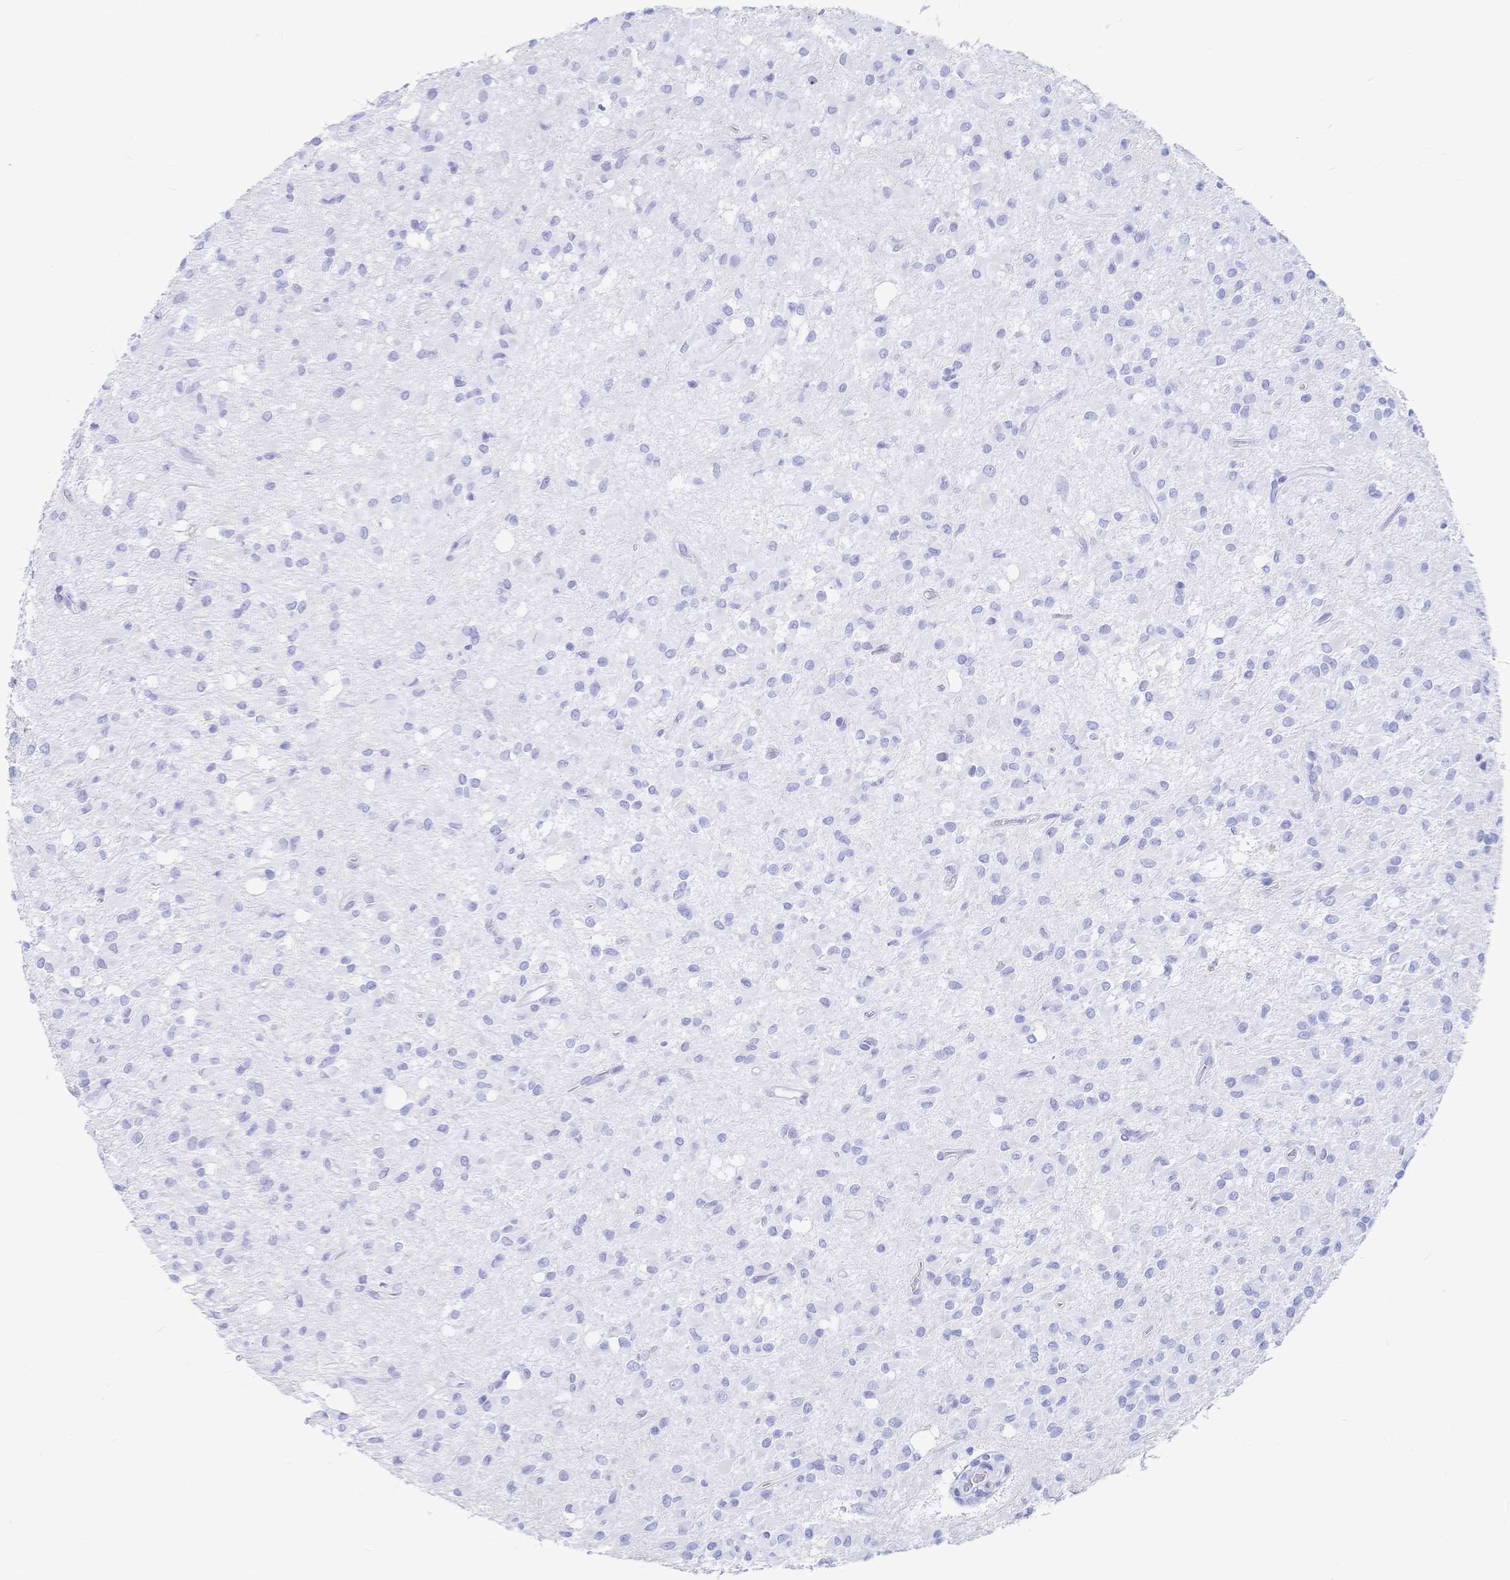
{"staining": {"intensity": "negative", "quantity": "none", "location": "none"}, "tissue": "glioma", "cell_type": "Tumor cells", "image_type": "cancer", "snomed": [{"axis": "morphology", "description": "Glioma, malignant, Low grade"}, {"axis": "topography", "description": "Brain"}], "caption": "The photomicrograph exhibits no staining of tumor cells in glioma.", "gene": "IL2RB", "patient": {"sex": "female", "age": 33}}